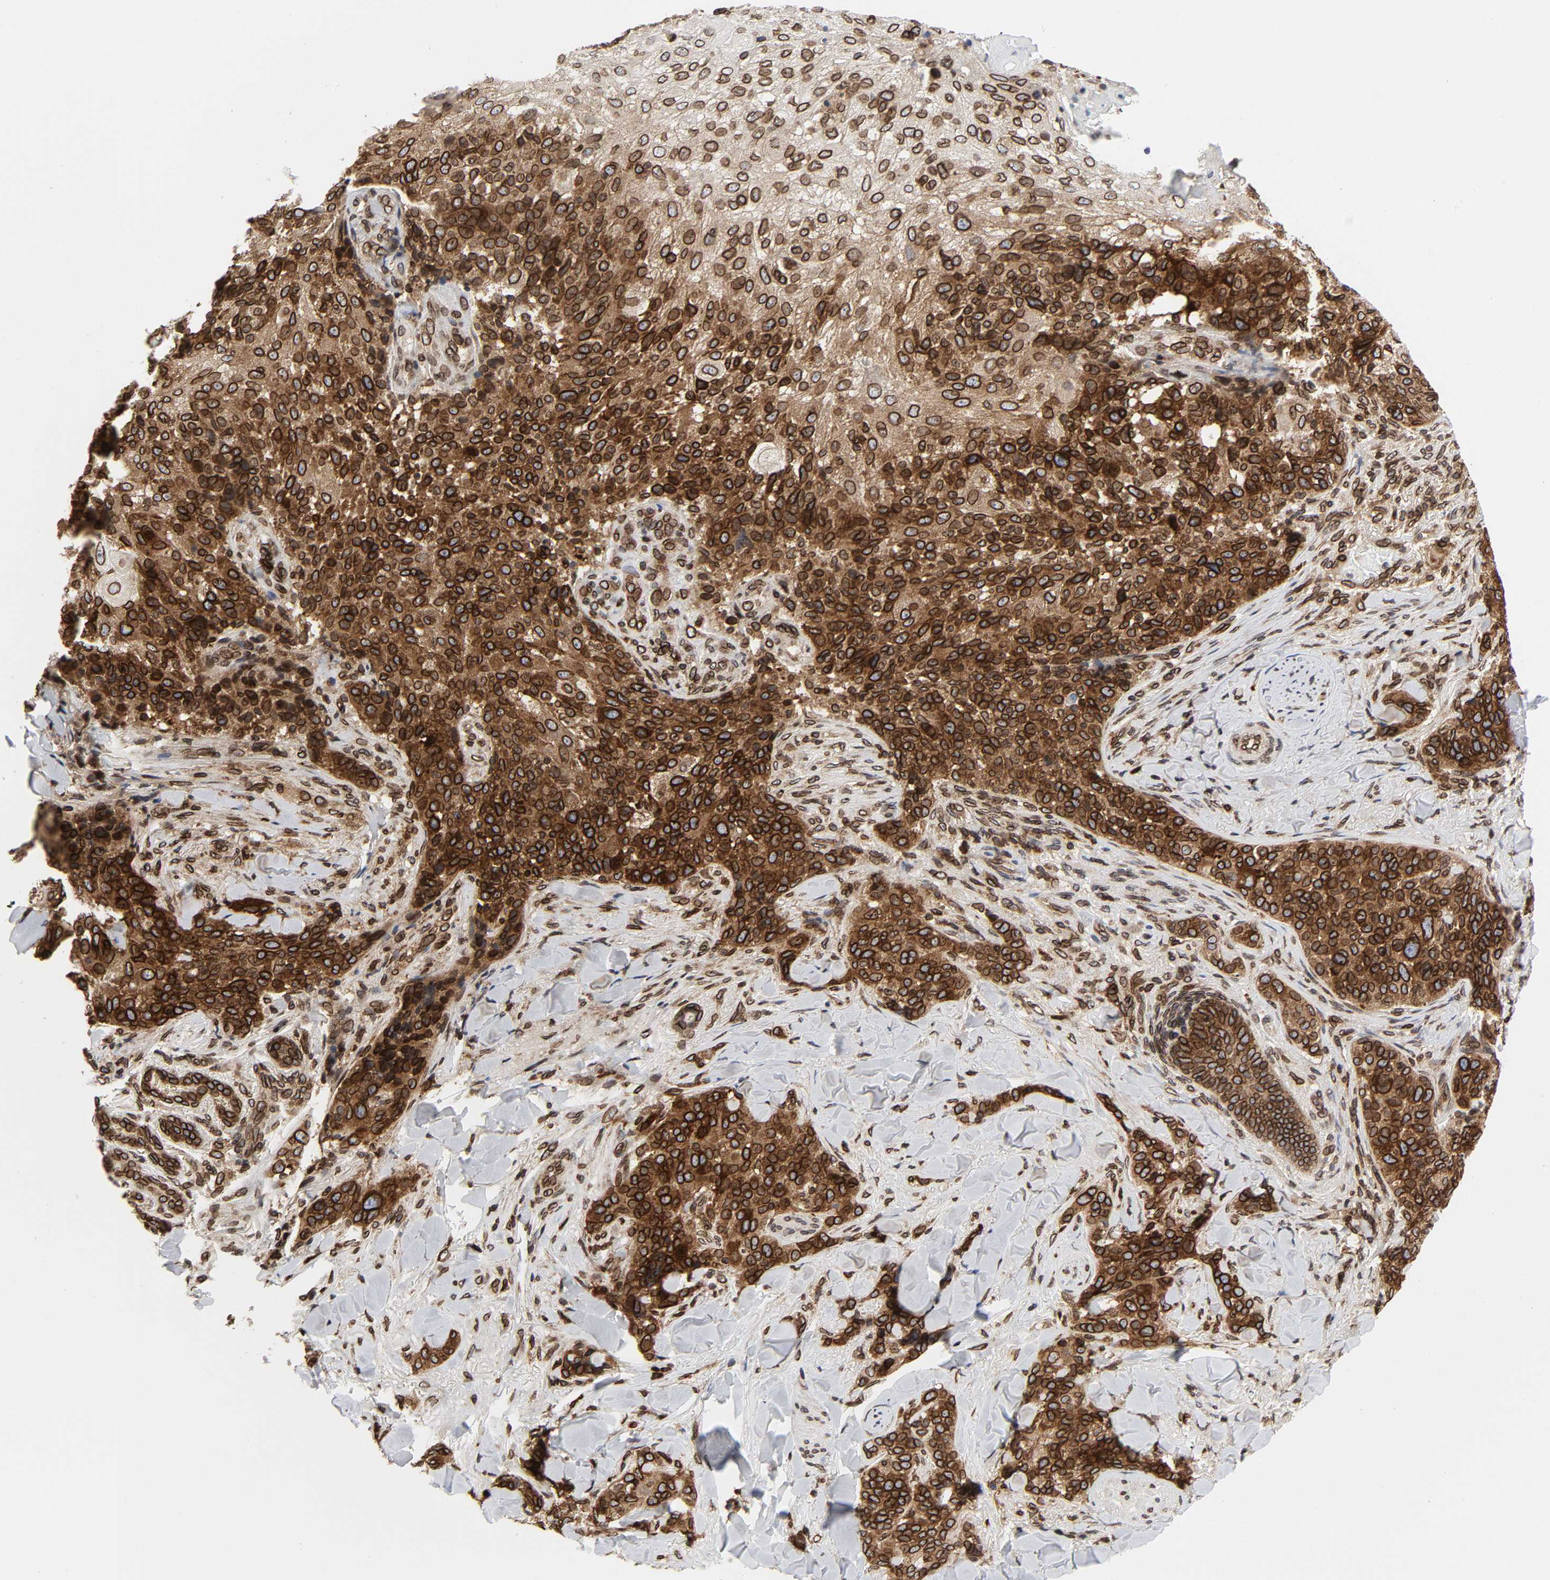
{"staining": {"intensity": "strong", "quantity": ">75%", "location": "cytoplasmic/membranous,nuclear"}, "tissue": "skin cancer", "cell_type": "Tumor cells", "image_type": "cancer", "snomed": [{"axis": "morphology", "description": "Normal tissue, NOS"}, {"axis": "morphology", "description": "Squamous cell carcinoma, NOS"}, {"axis": "topography", "description": "Skin"}], "caption": "This image displays squamous cell carcinoma (skin) stained with immunohistochemistry (IHC) to label a protein in brown. The cytoplasmic/membranous and nuclear of tumor cells show strong positivity for the protein. Nuclei are counter-stained blue.", "gene": "RANGAP1", "patient": {"sex": "female", "age": 83}}